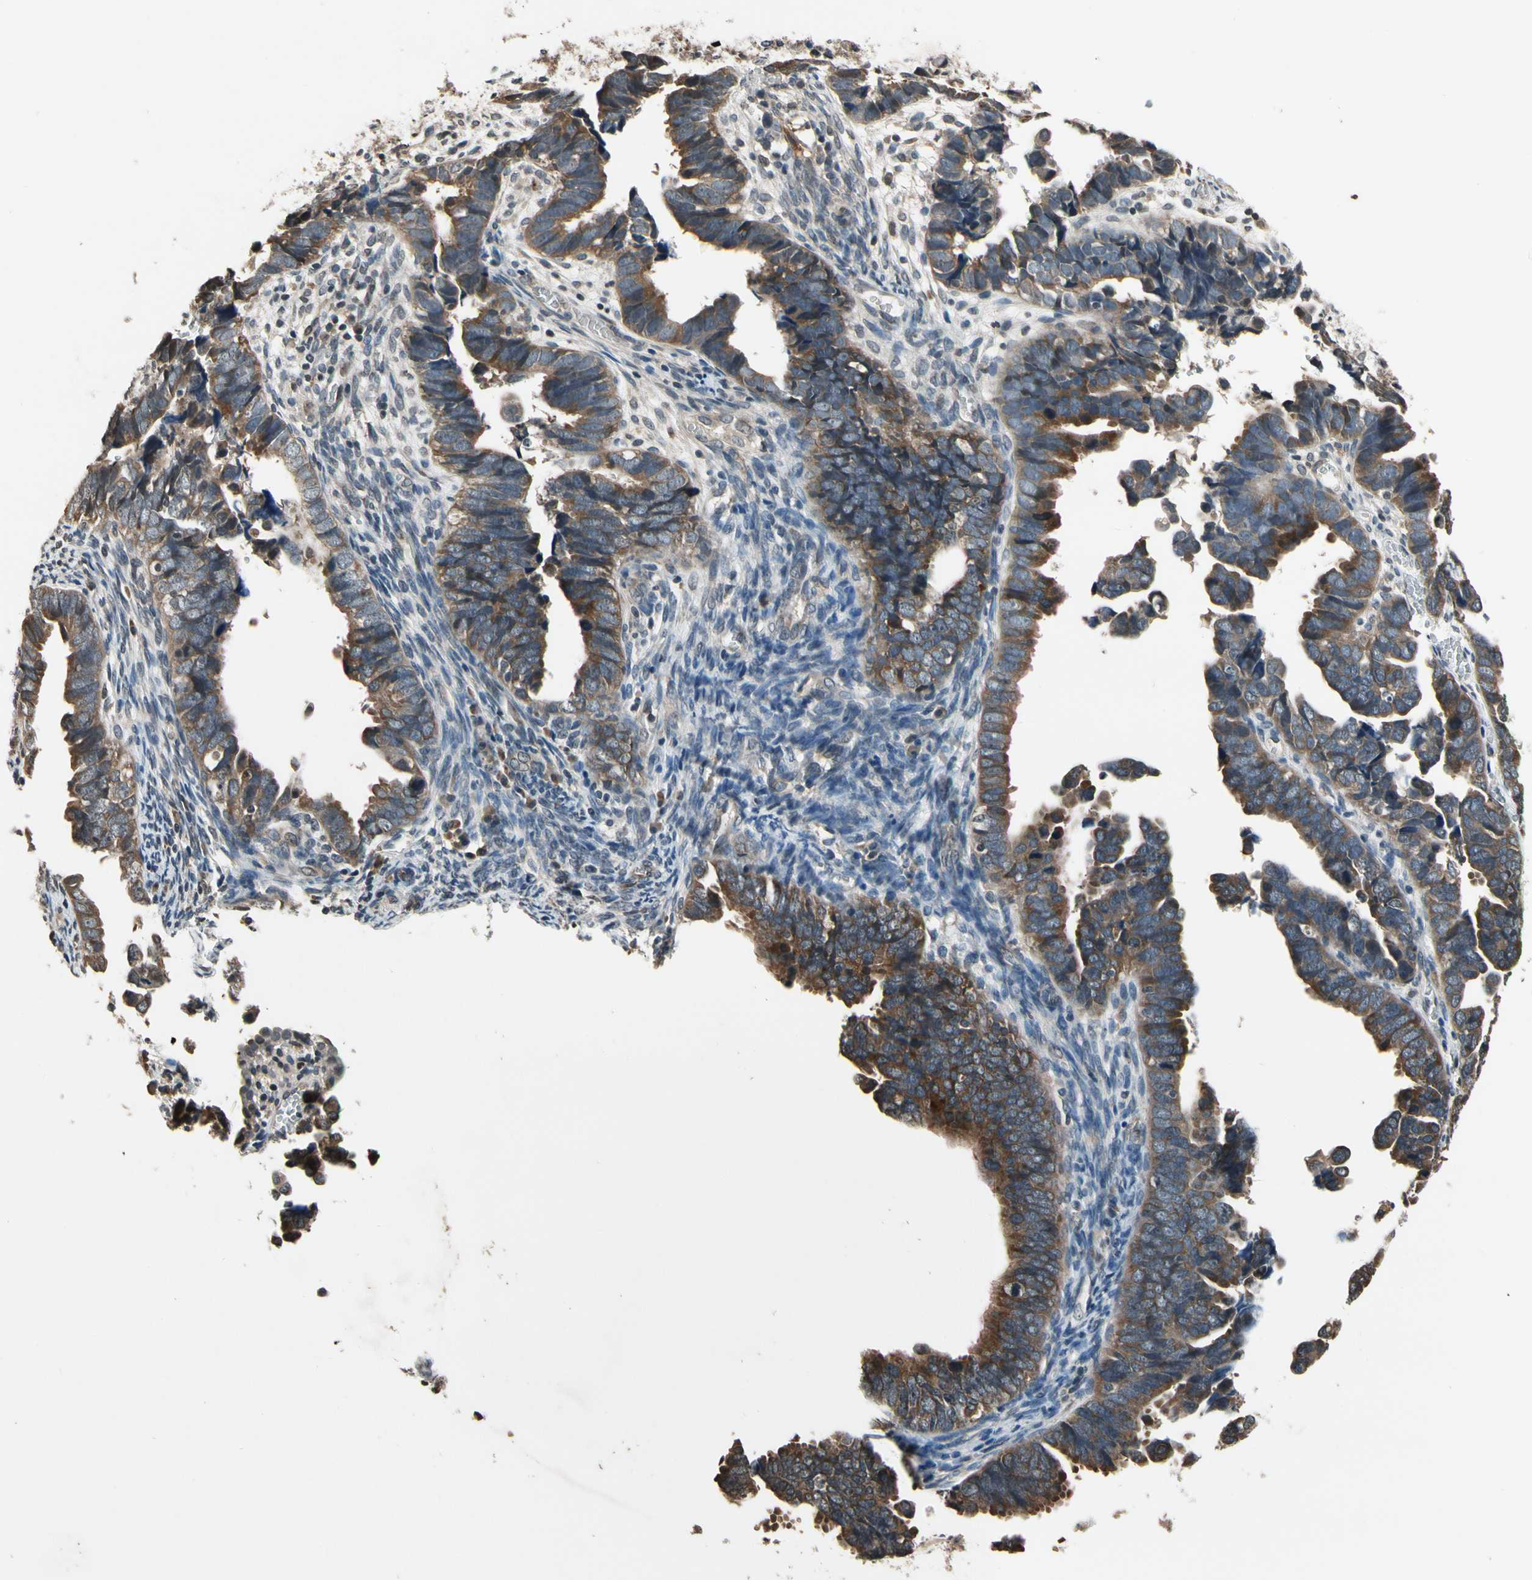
{"staining": {"intensity": "moderate", "quantity": "25%-75%", "location": "cytoplasmic/membranous"}, "tissue": "endometrial cancer", "cell_type": "Tumor cells", "image_type": "cancer", "snomed": [{"axis": "morphology", "description": "Adenocarcinoma, NOS"}, {"axis": "topography", "description": "Endometrium"}], "caption": "A medium amount of moderate cytoplasmic/membranous staining is present in about 25%-75% of tumor cells in adenocarcinoma (endometrial) tissue. (IHC, brightfield microscopy, high magnification).", "gene": "GCLC", "patient": {"sex": "female", "age": 75}}